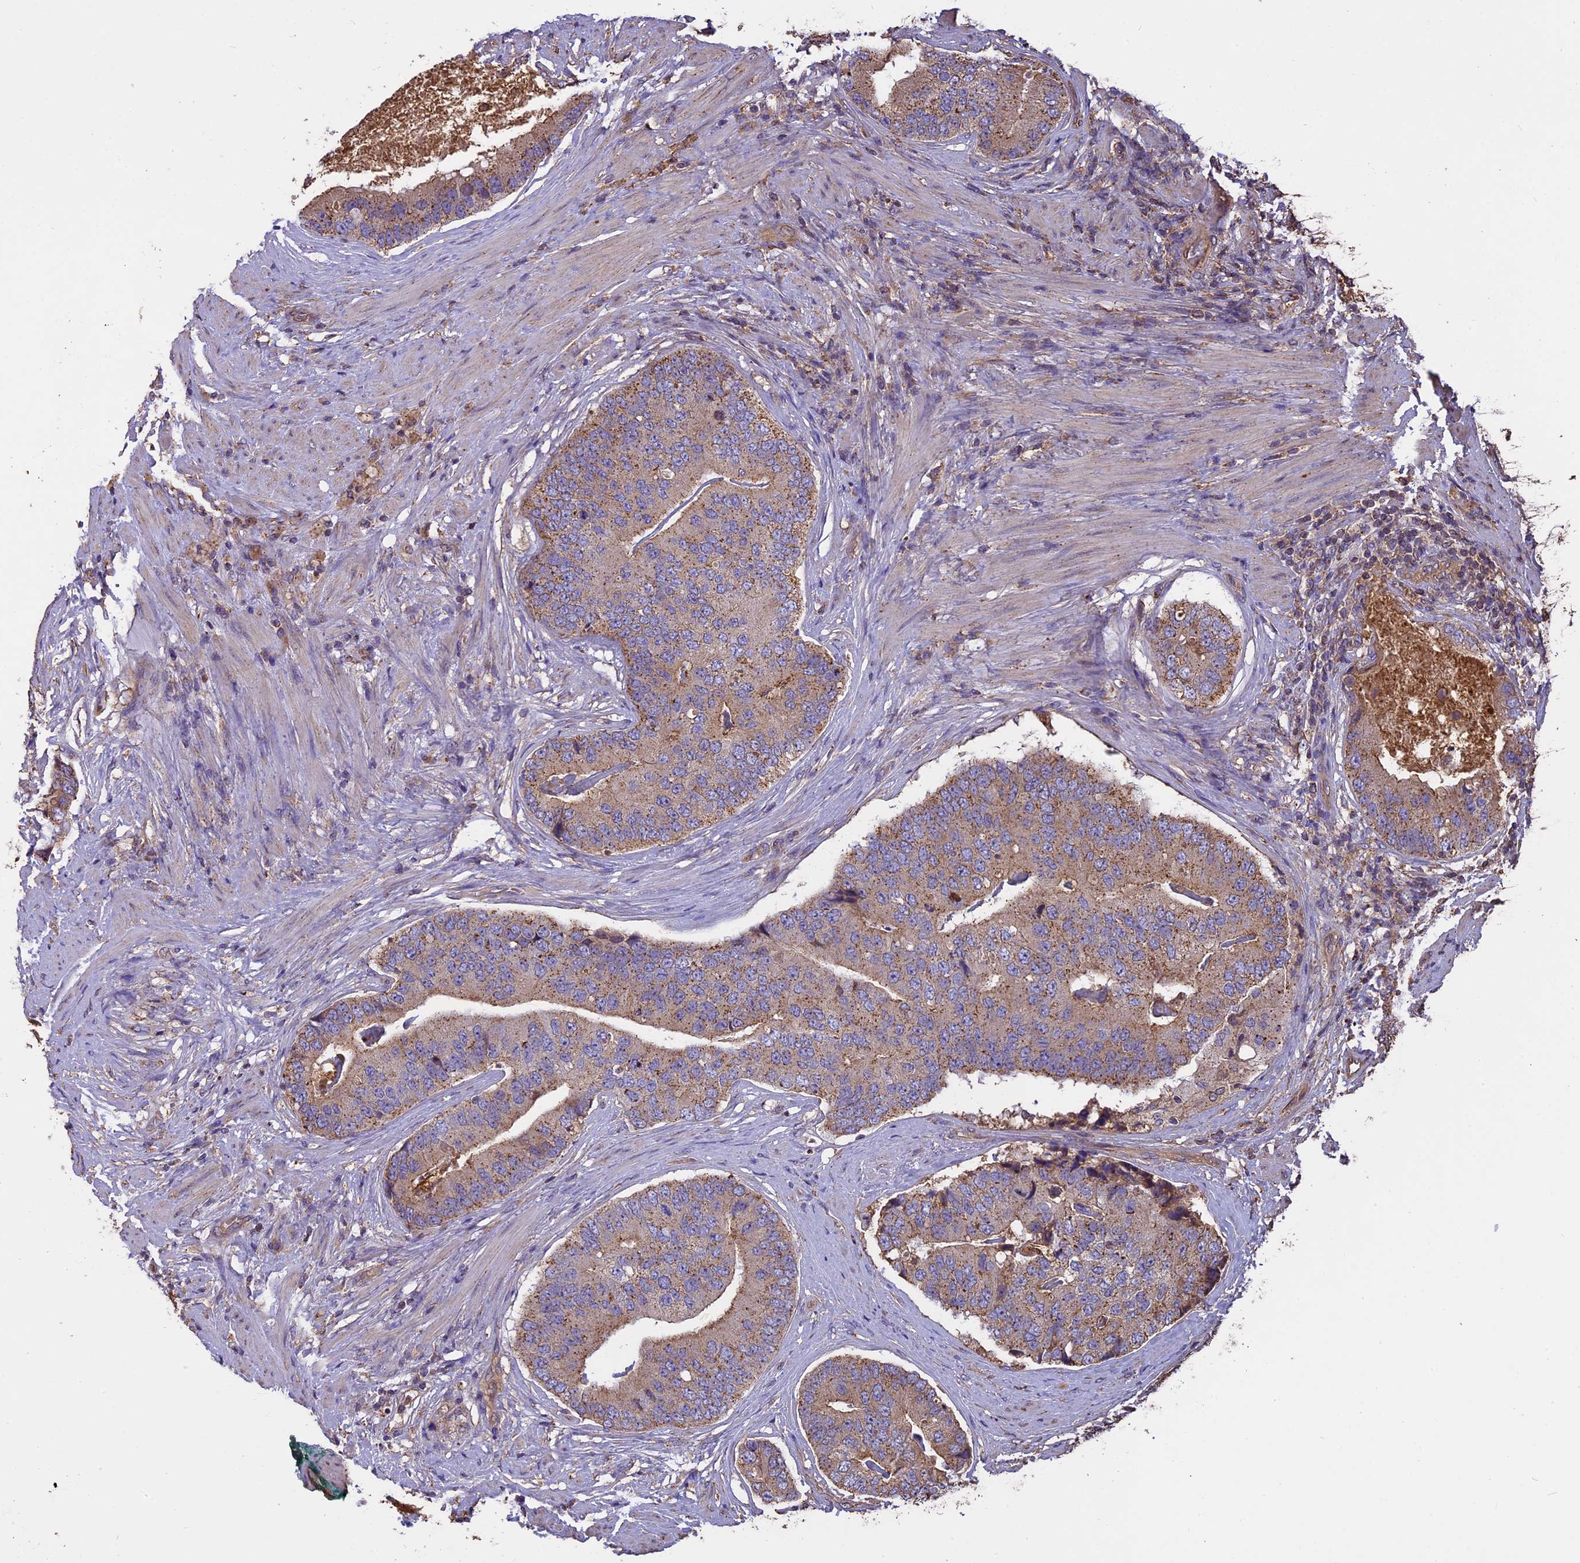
{"staining": {"intensity": "weak", "quantity": ">75%", "location": "cytoplasmic/membranous"}, "tissue": "prostate cancer", "cell_type": "Tumor cells", "image_type": "cancer", "snomed": [{"axis": "morphology", "description": "Adenocarcinoma, High grade"}, {"axis": "topography", "description": "Prostate"}], "caption": "The micrograph reveals a brown stain indicating the presence of a protein in the cytoplasmic/membranous of tumor cells in prostate cancer (high-grade adenocarcinoma). The staining was performed using DAB (3,3'-diaminobenzidine), with brown indicating positive protein expression. Nuclei are stained blue with hematoxylin.", "gene": "CHMP2A", "patient": {"sex": "male", "age": 70}}